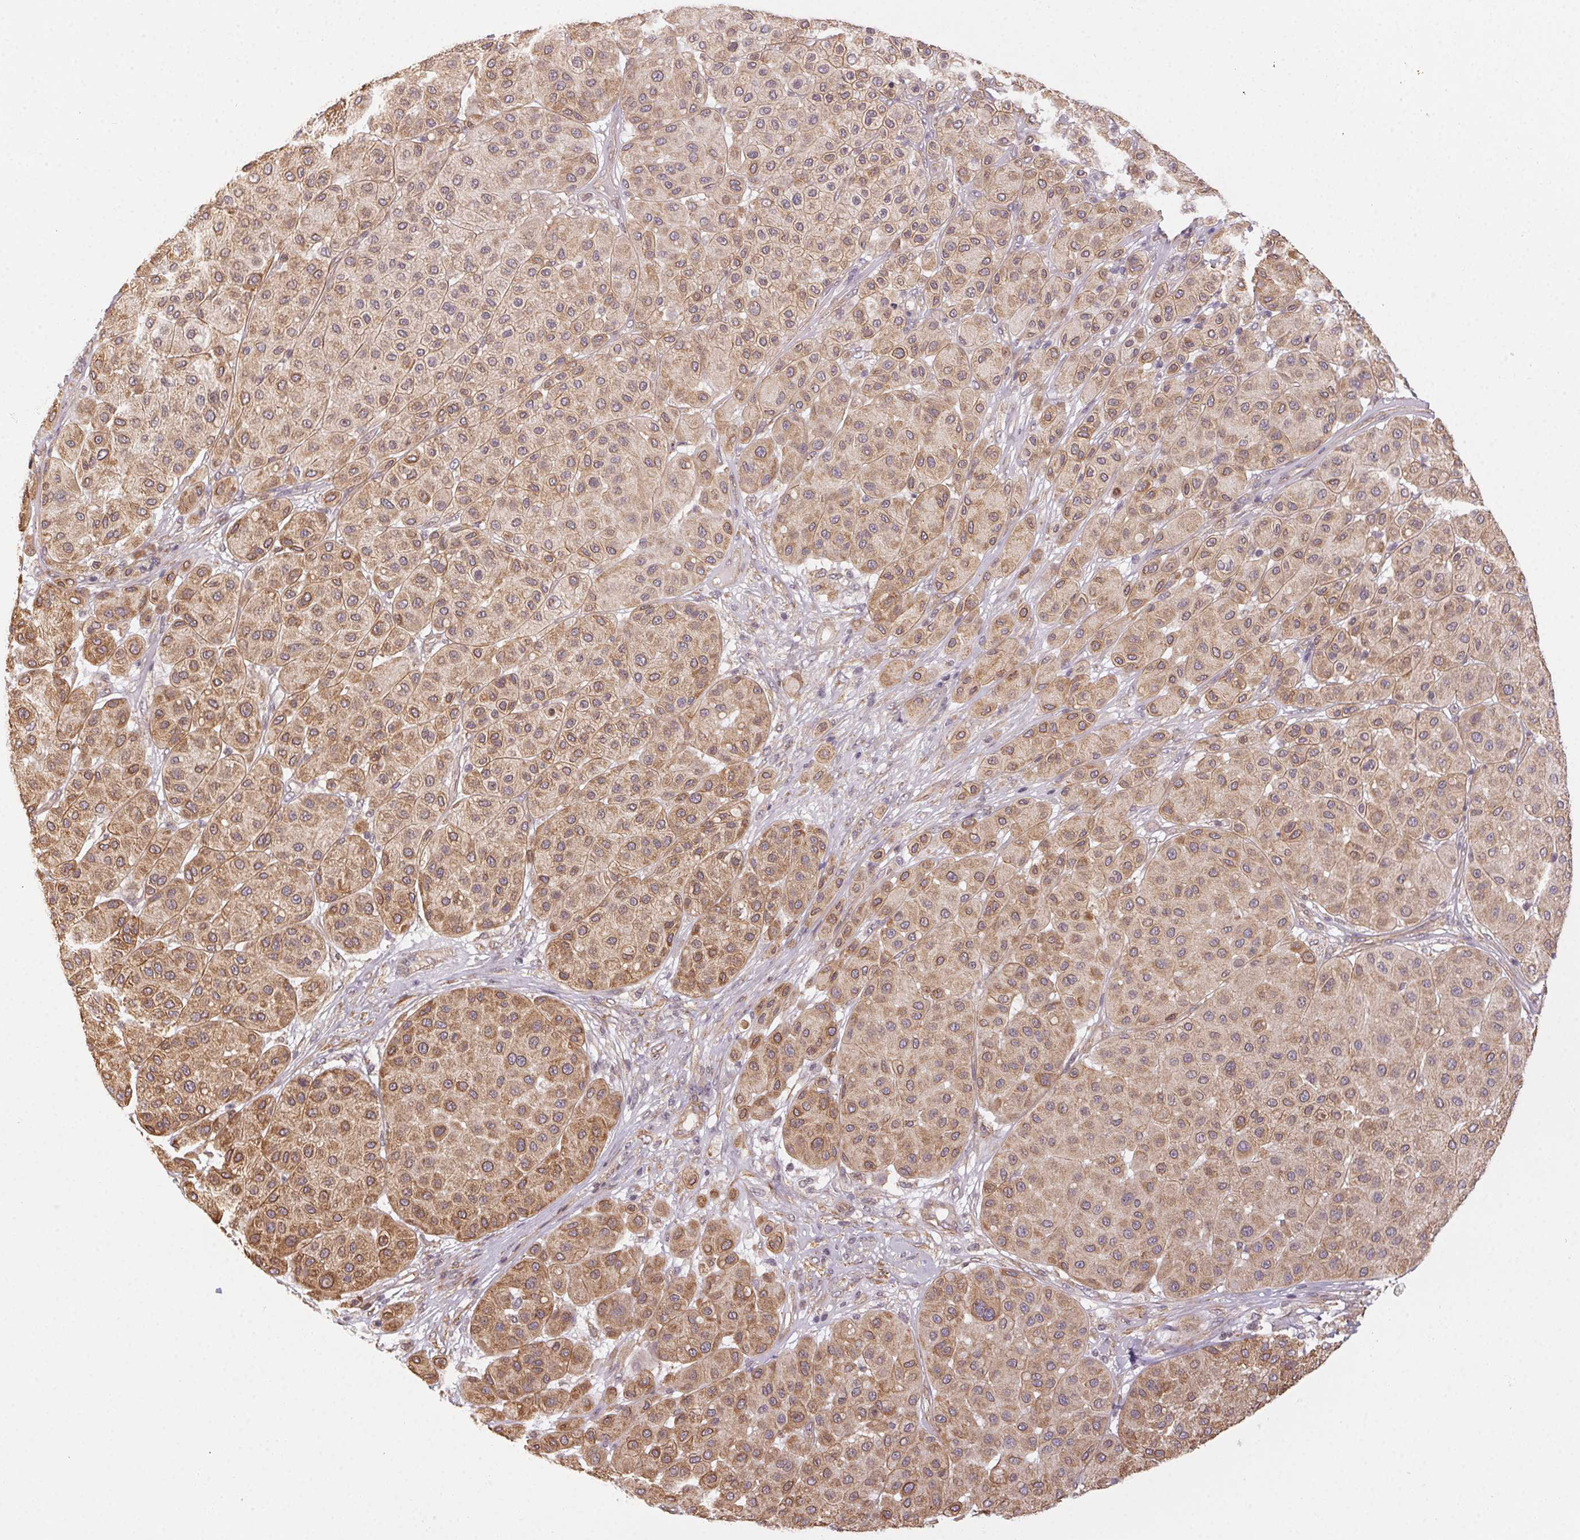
{"staining": {"intensity": "weak", "quantity": ">75%", "location": "cytoplasmic/membranous"}, "tissue": "melanoma", "cell_type": "Tumor cells", "image_type": "cancer", "snomed": [{"axis": "morphology", "description": "Malignant melanoma, Metastatic site"}, {"axis": "topography", "description": "Smooth muscle"}], "caption": "Protein staining by IHC exhibits weak cytoplasmic/membranous expression in approximately >75% of tumor cells in melanoma.", "gene": "PLA2G4F", "patient": {"sex": "male", "age": 41}}